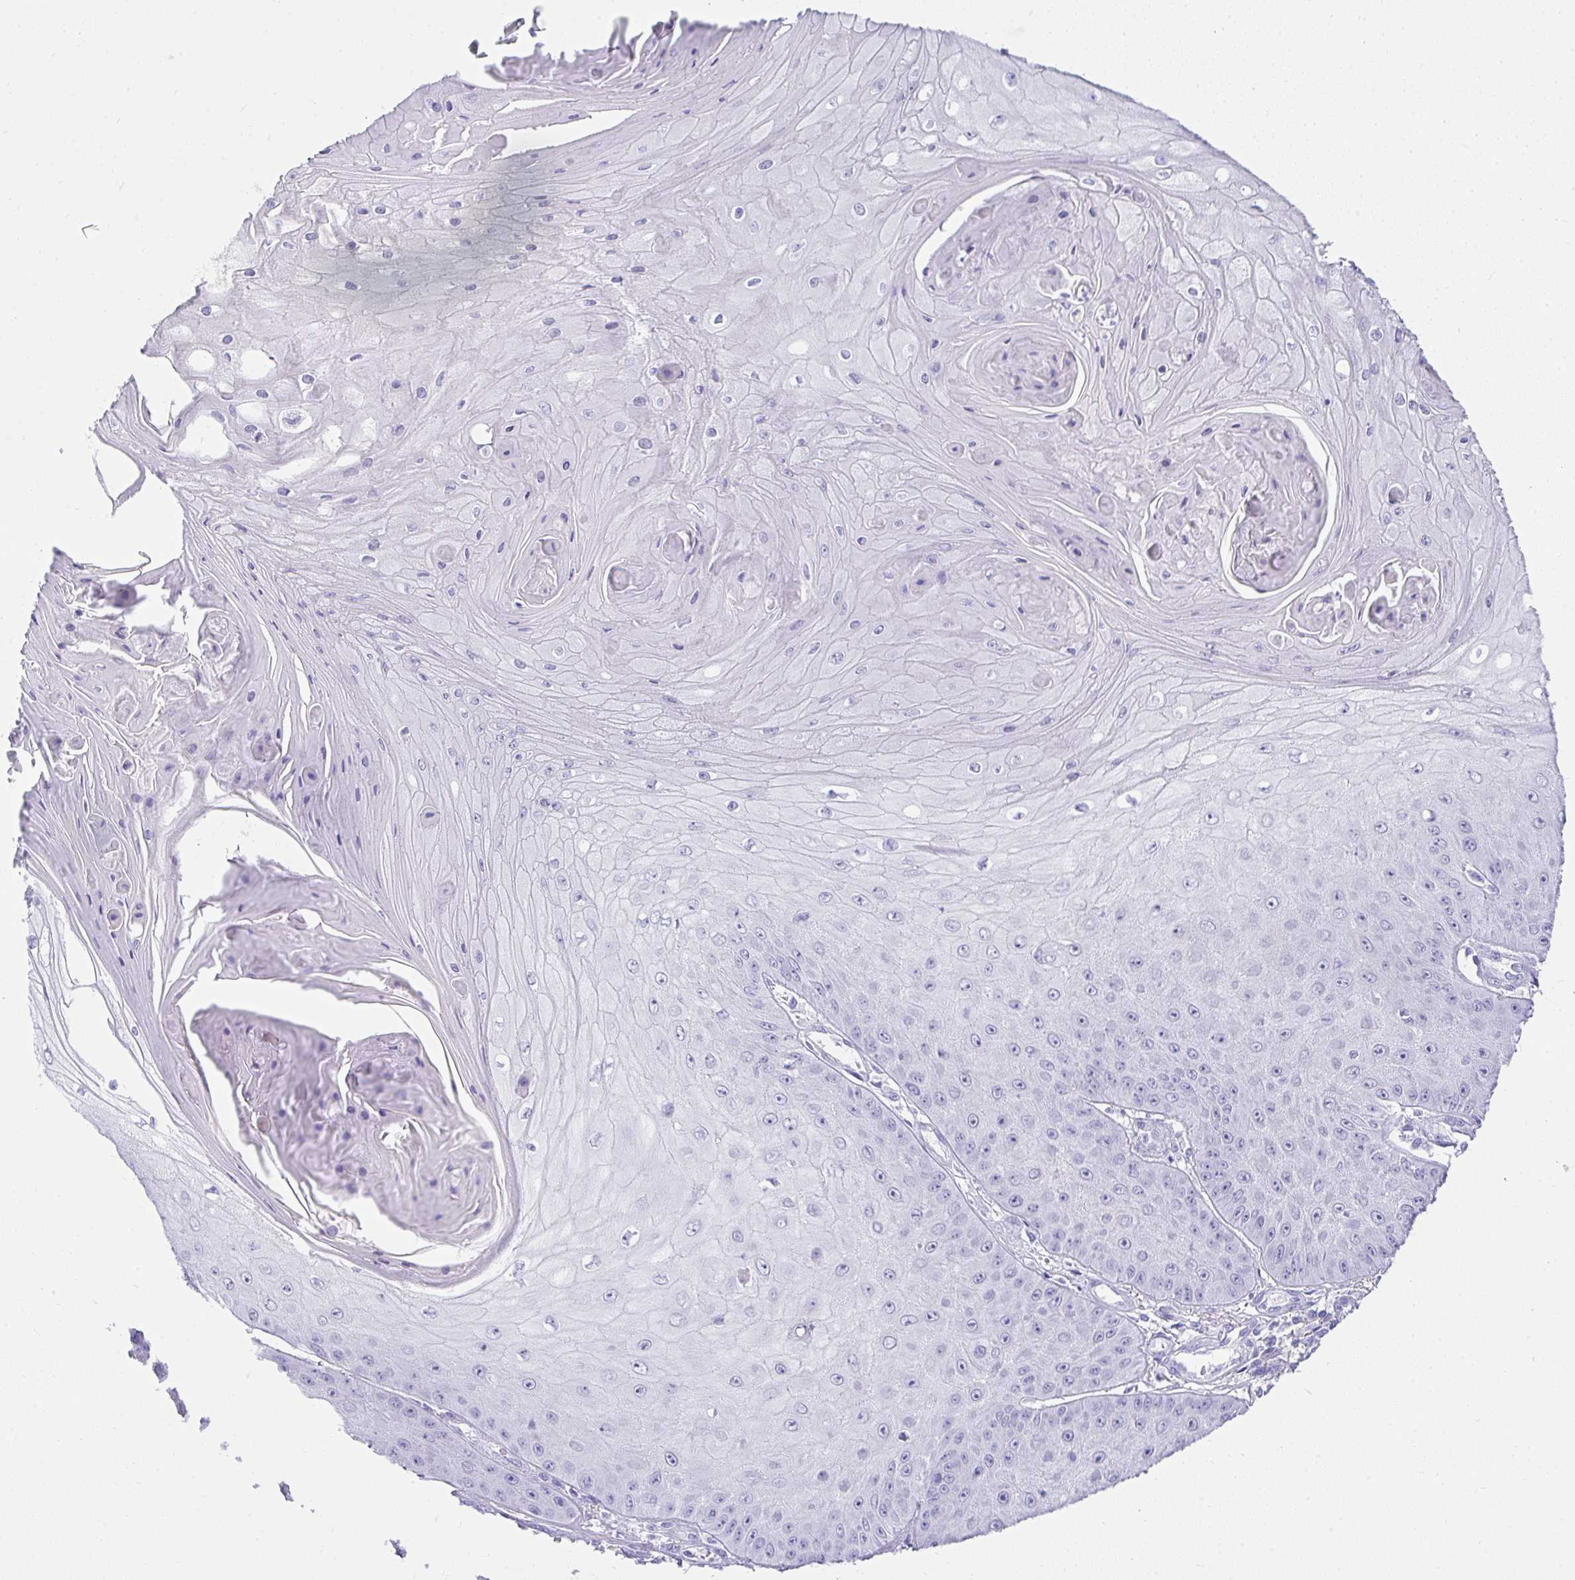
{"staining": {"intensity": "negative", "quantity": "none", "location": "none"}, "tissue": "skin cancer", "cell_type": "Tumor cells", "image_type": "cancer", "snomed": [{"axis": "morphology", "description": "Squamous cell carcinoma, NOS"}, {"axis": "topography", "description": "Skin"}], "caption": "Tumor cells show no significant protein positivity in skin cancer.", "gene": "TNNT1", "patient": {"sex": "male", "age": 70}}